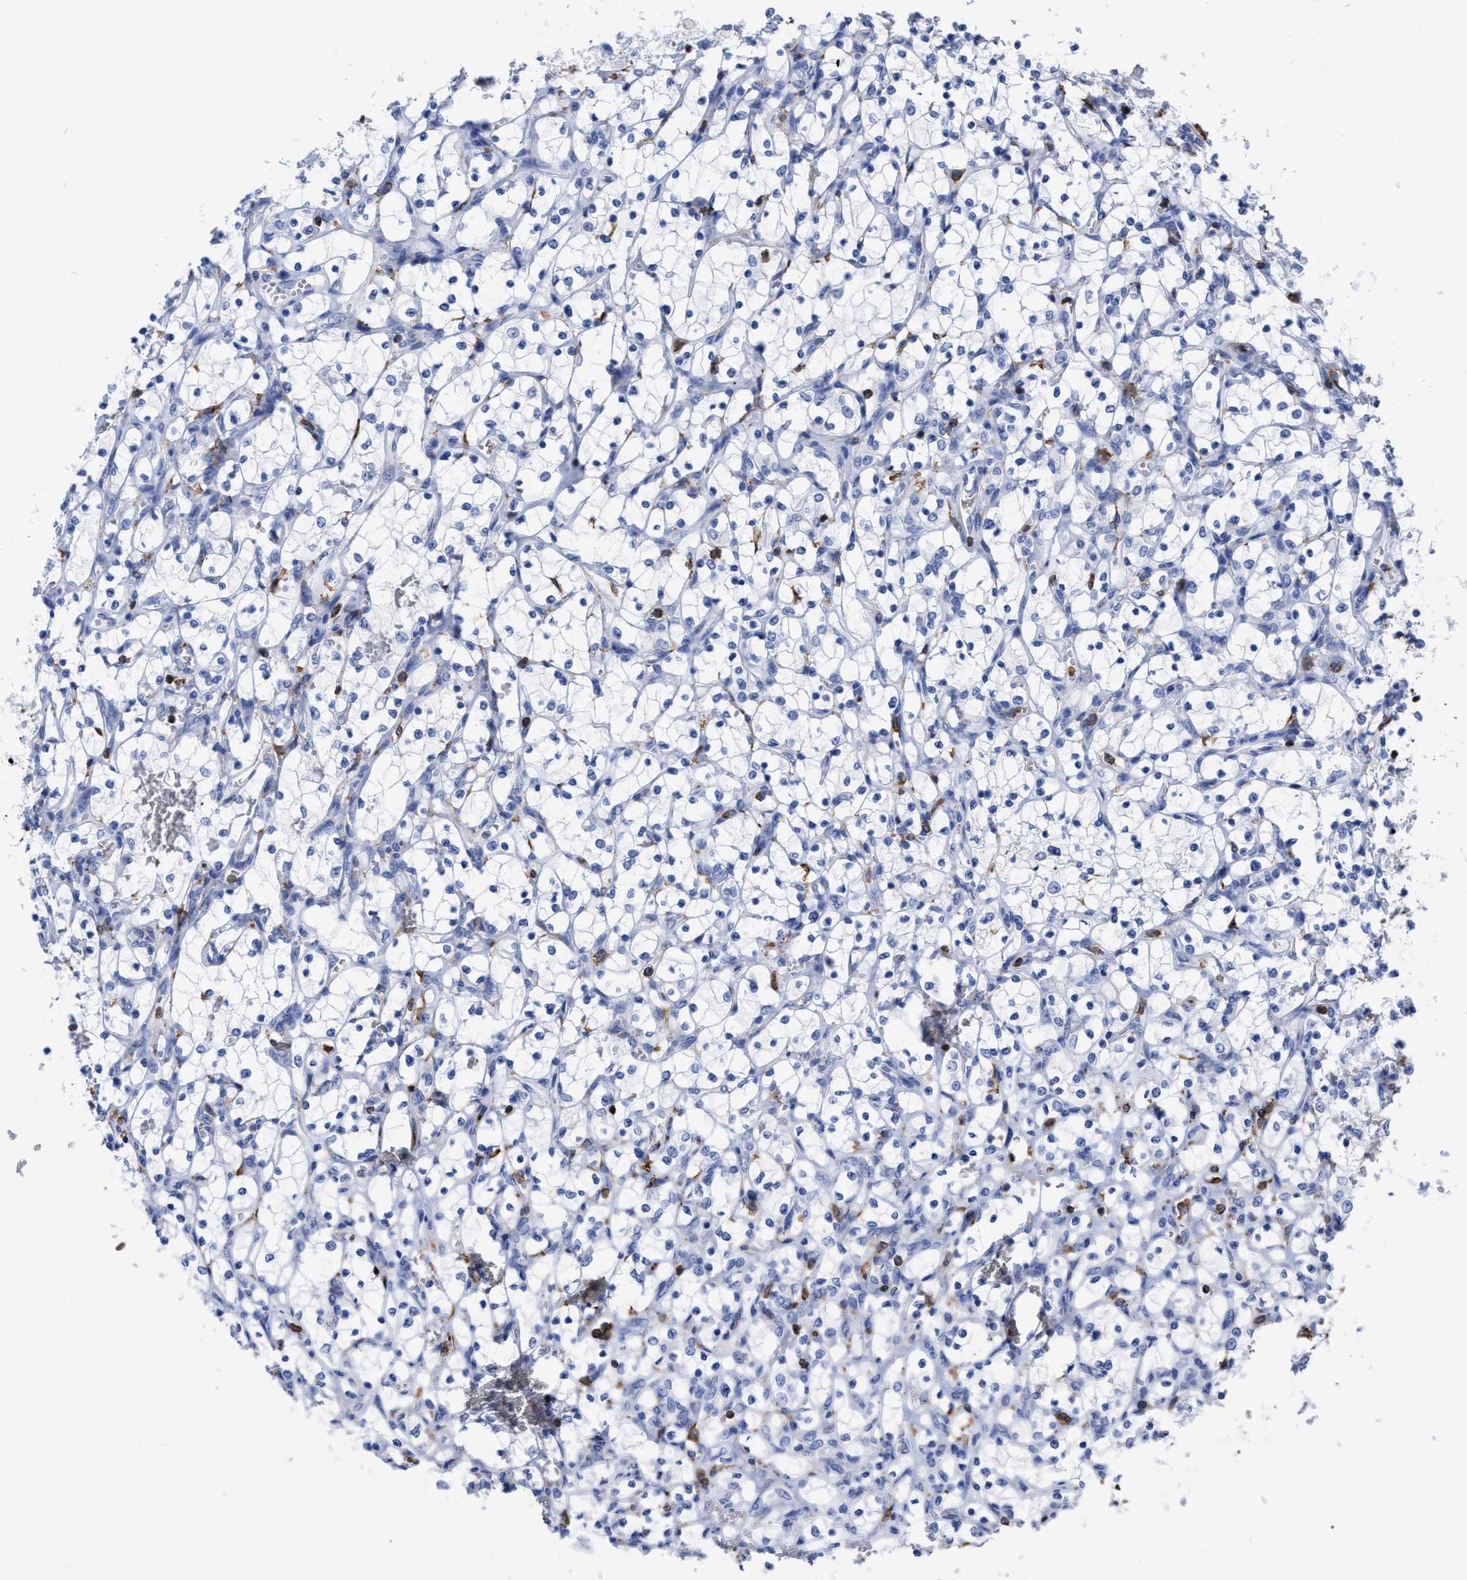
{"staining": {"intensity": "negative", "quantity": "none", "location": "none"}, "tissue": "renal cancer", "cell_type": "Tumor cells", "image_type": "cancer", "snomed": [{"axis": "morphology", "description": "Adenocarcinoma, NOS"}, {"axis": "topography", "description": "Kidney"}], "caption": "Human renal adenocarcinoma stained for a protein using IHC displays no expression in tumor cells.", "gene": "HCLS1", "patient": {"sex": "female", "age": 69}}